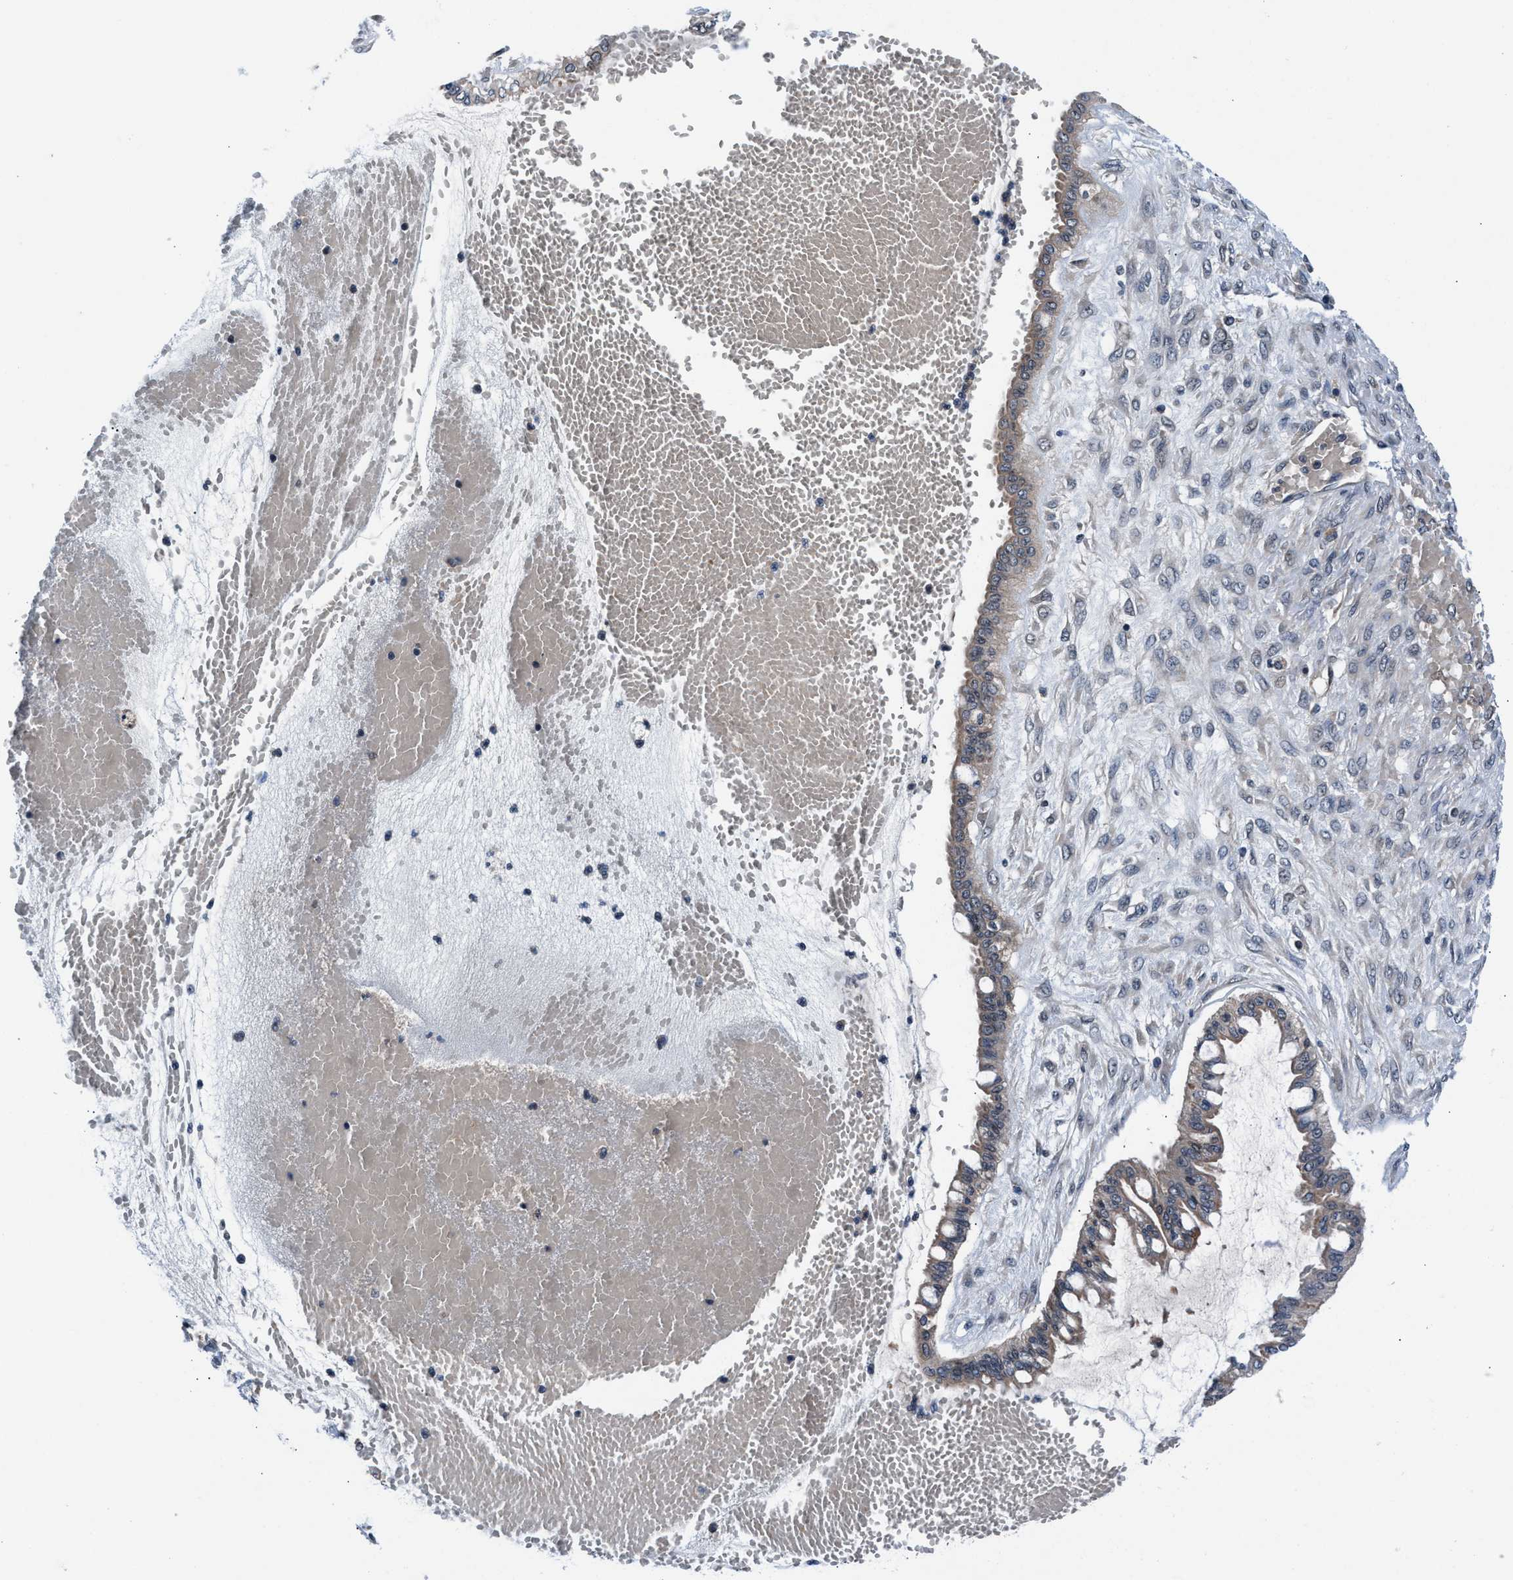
{"staining": {"intensity": "weak", "quantity": ">75%", "location": "cytoplasmic/membranous"}, "tissue": "ovarian cancer", "cell_type": "Tumor cells", "image_type": "cancer", "snomed": [{"axis": "morphology", "description": "Cystadenocarcinoma, mucinous, NOS"}, {"axis": "topography", "description": "Ovary"}], "caption": "The photomicrograph displays immunohistochemical staining of ovarian cancer. There is weak cytoplasmic/membranous staining is present in approximately >75% of tumor cells.", "gene": "PRPSAP2", "patient": {"sex": "female", "age": 73}}